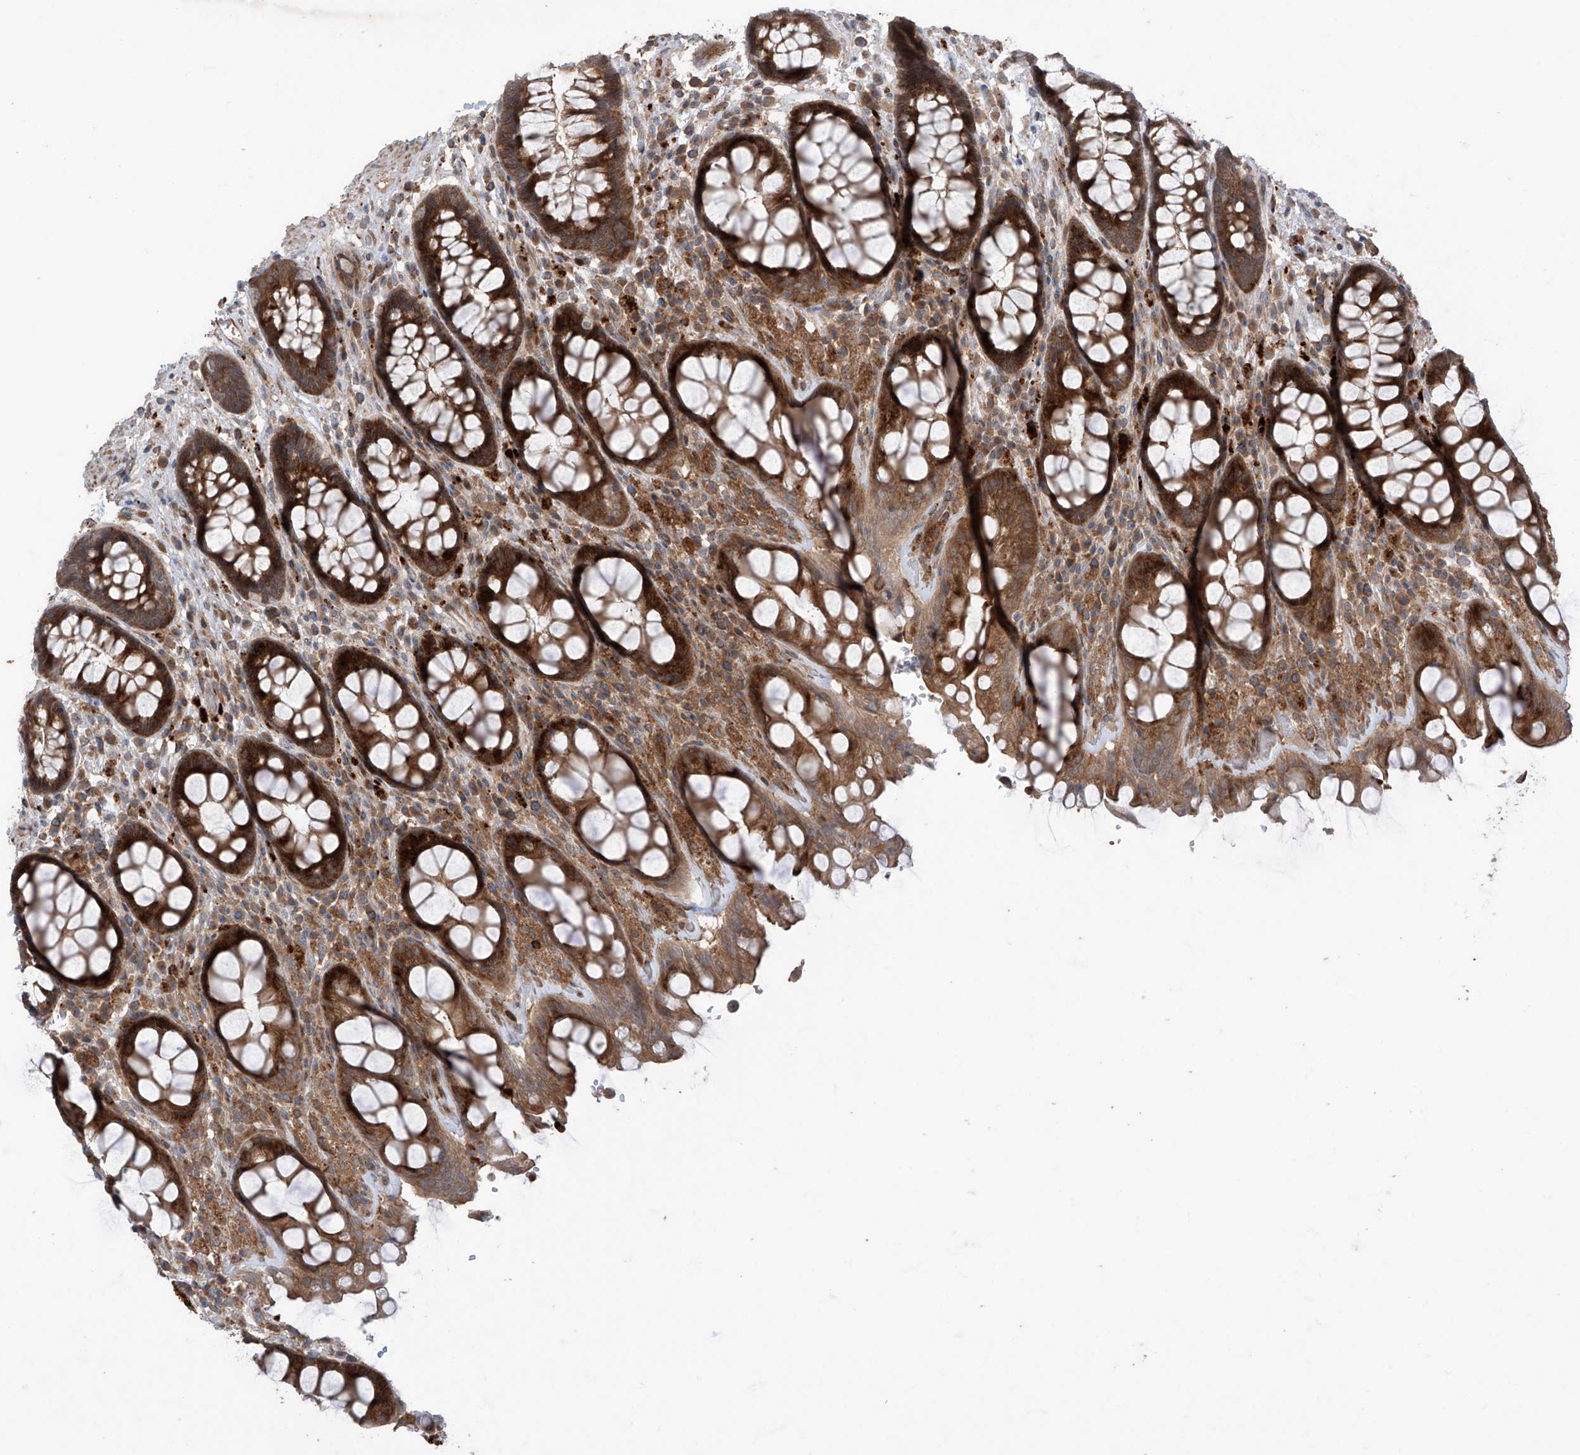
{"staining": {"intensity": "strong", "quantity": ">75%", "location": "cytoplasmic/membranous"}, "tissue": "rectum", "cell_type": "Glandular cells", "image_type": "normal", "snomed": [{"axis": "morphology", "description": "Normal tissue, NOS"}, {"axis": "topography", "description": "Rectum"}], "caption": "Strong cytoplasmic/membranous positivity for a protein is seen in about >75% of glandular cells of unremarkable rectum using IHC.", "gene": "SAMD3", "patient": {"sex": "male", "age": 64}}